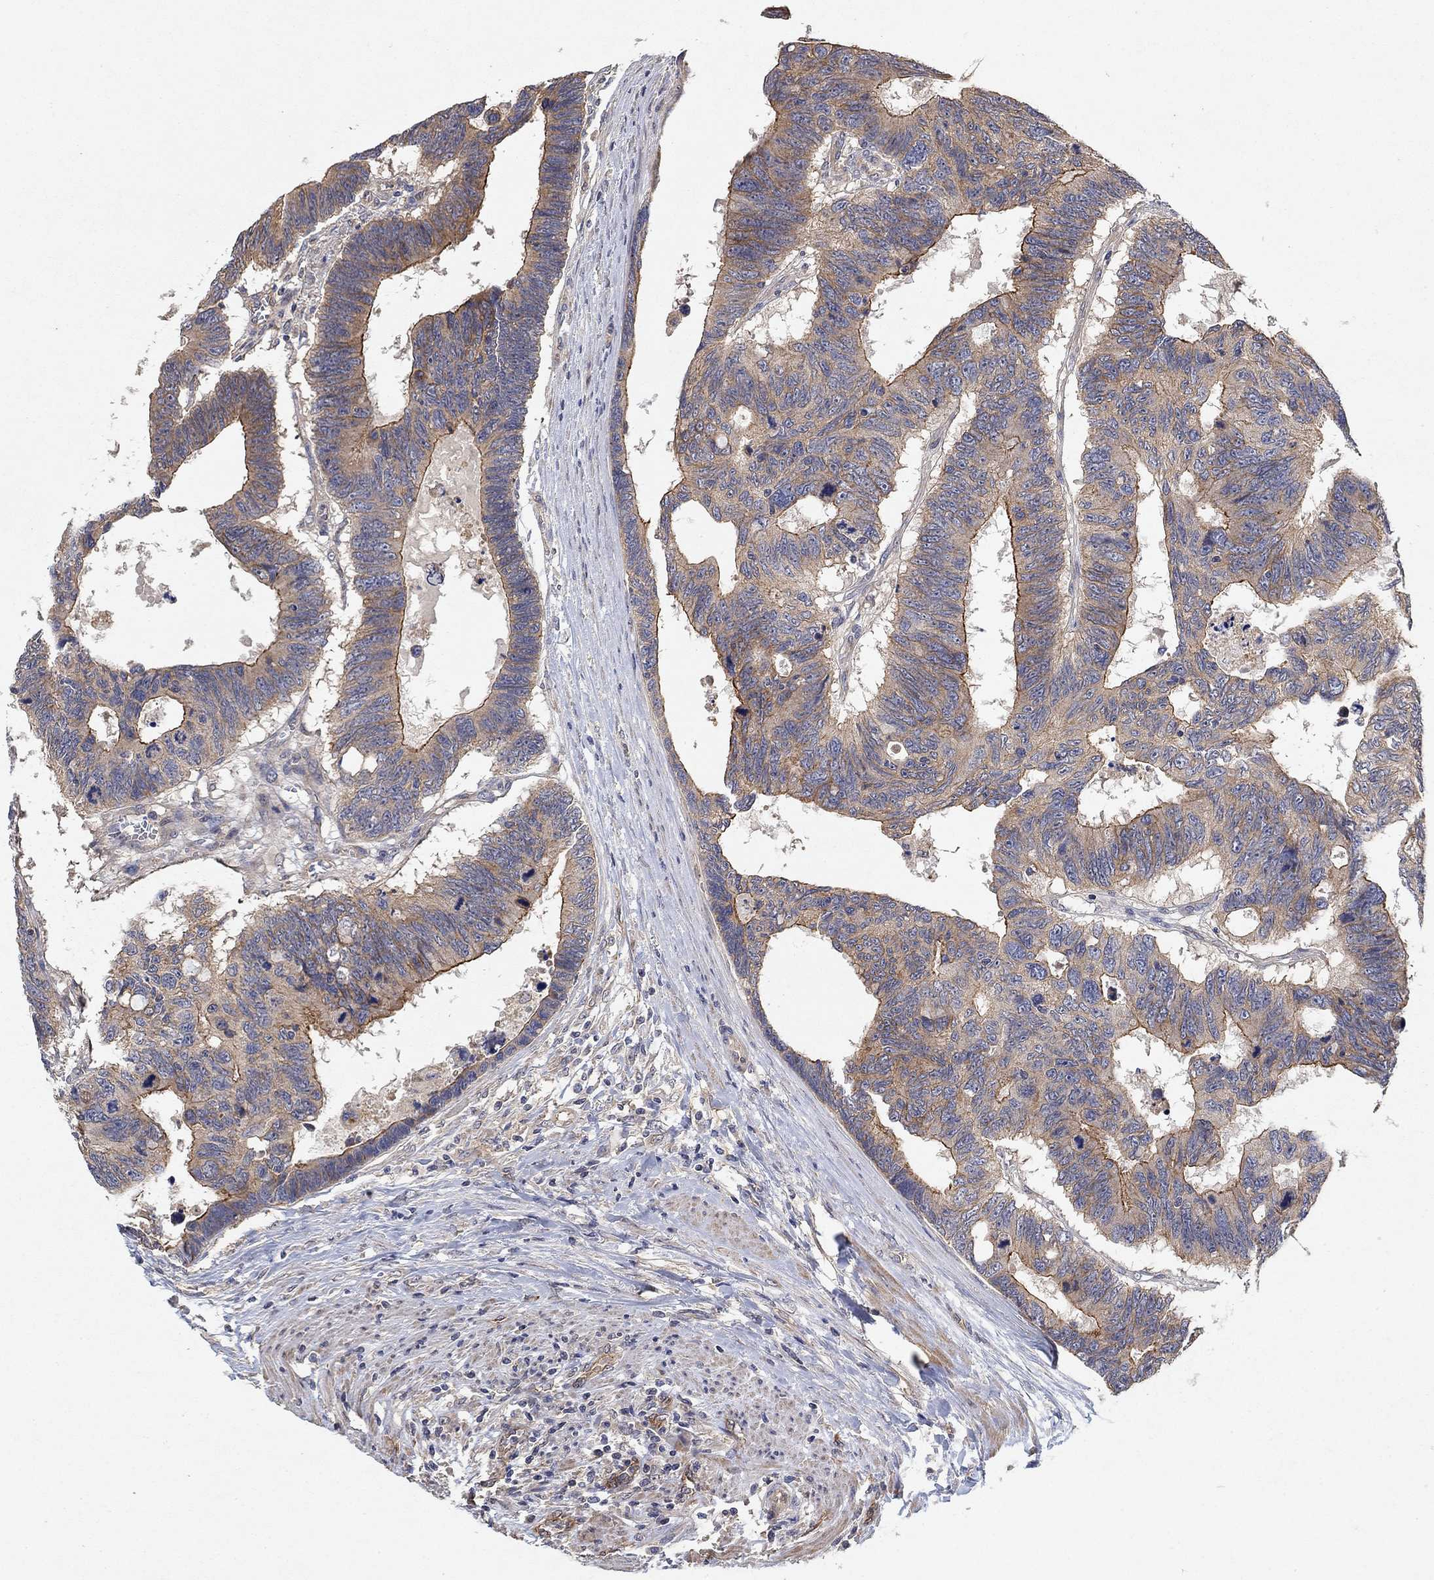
{"staining": {"intensity": "moderate", "quantity": "<25%", "location": "cytoplasmic/membranous"}, "tissue": "colorectal cancer", "cell_type": "Tumor cells", "image_type": "cancer", "snomed": [{"axis": "morphology", "description": "Adenocarcinoma, NOS"}, {"axis": "topography", "description": "Colon"}], "caption": "Immunohistochemistry image of colorectal cancer stained for a protein (brown), which exhibits low levels of moderate cytoplasmic/membranous positivity in approximately <25% of tumor cells.", "gene": "MCUR1", "patient": {"sex": "female", "age": 77}}